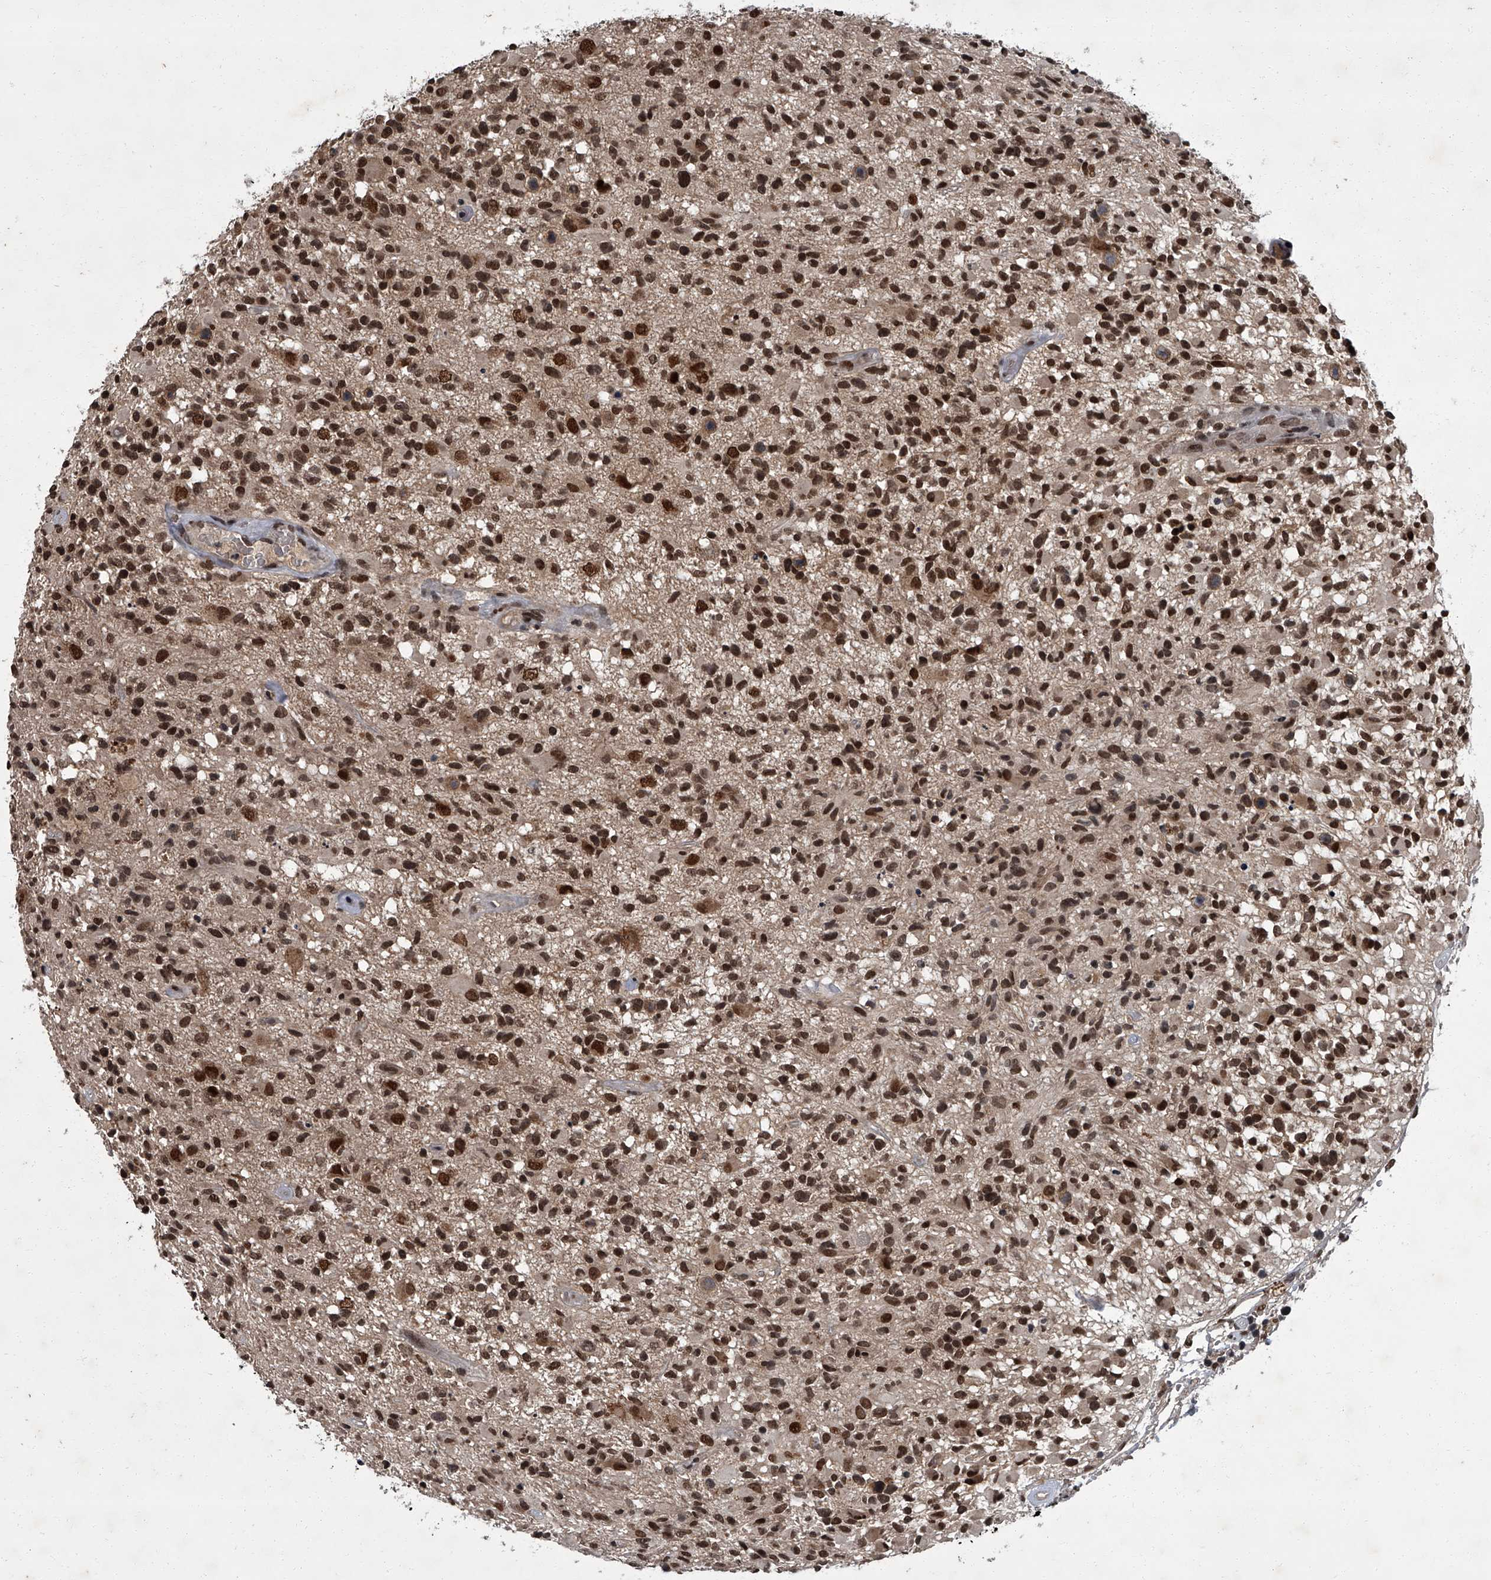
{"staining": {"intensity": "strong", "quantity": ">75%", "location": "nuclear"}, "tissue": "glioma", "cell_type": "Tumor cells", "image_type": "cancer", "snomed": [{"axis": "morphology", "description": "Glioma, malignant, High grade"}, {"axis": "morphology", "description": "Glioblastoma, NOS"}, {"axis": "topography", "description": "Brain"}], "caption": "Strong nuclear positivity for a protein is appreciated in about >75% of tumor cells of malignant high-grade glioma using immunohistochemistry.", "gene": "ZNF518B", "patient": {"sex": "male", "age": 60}}